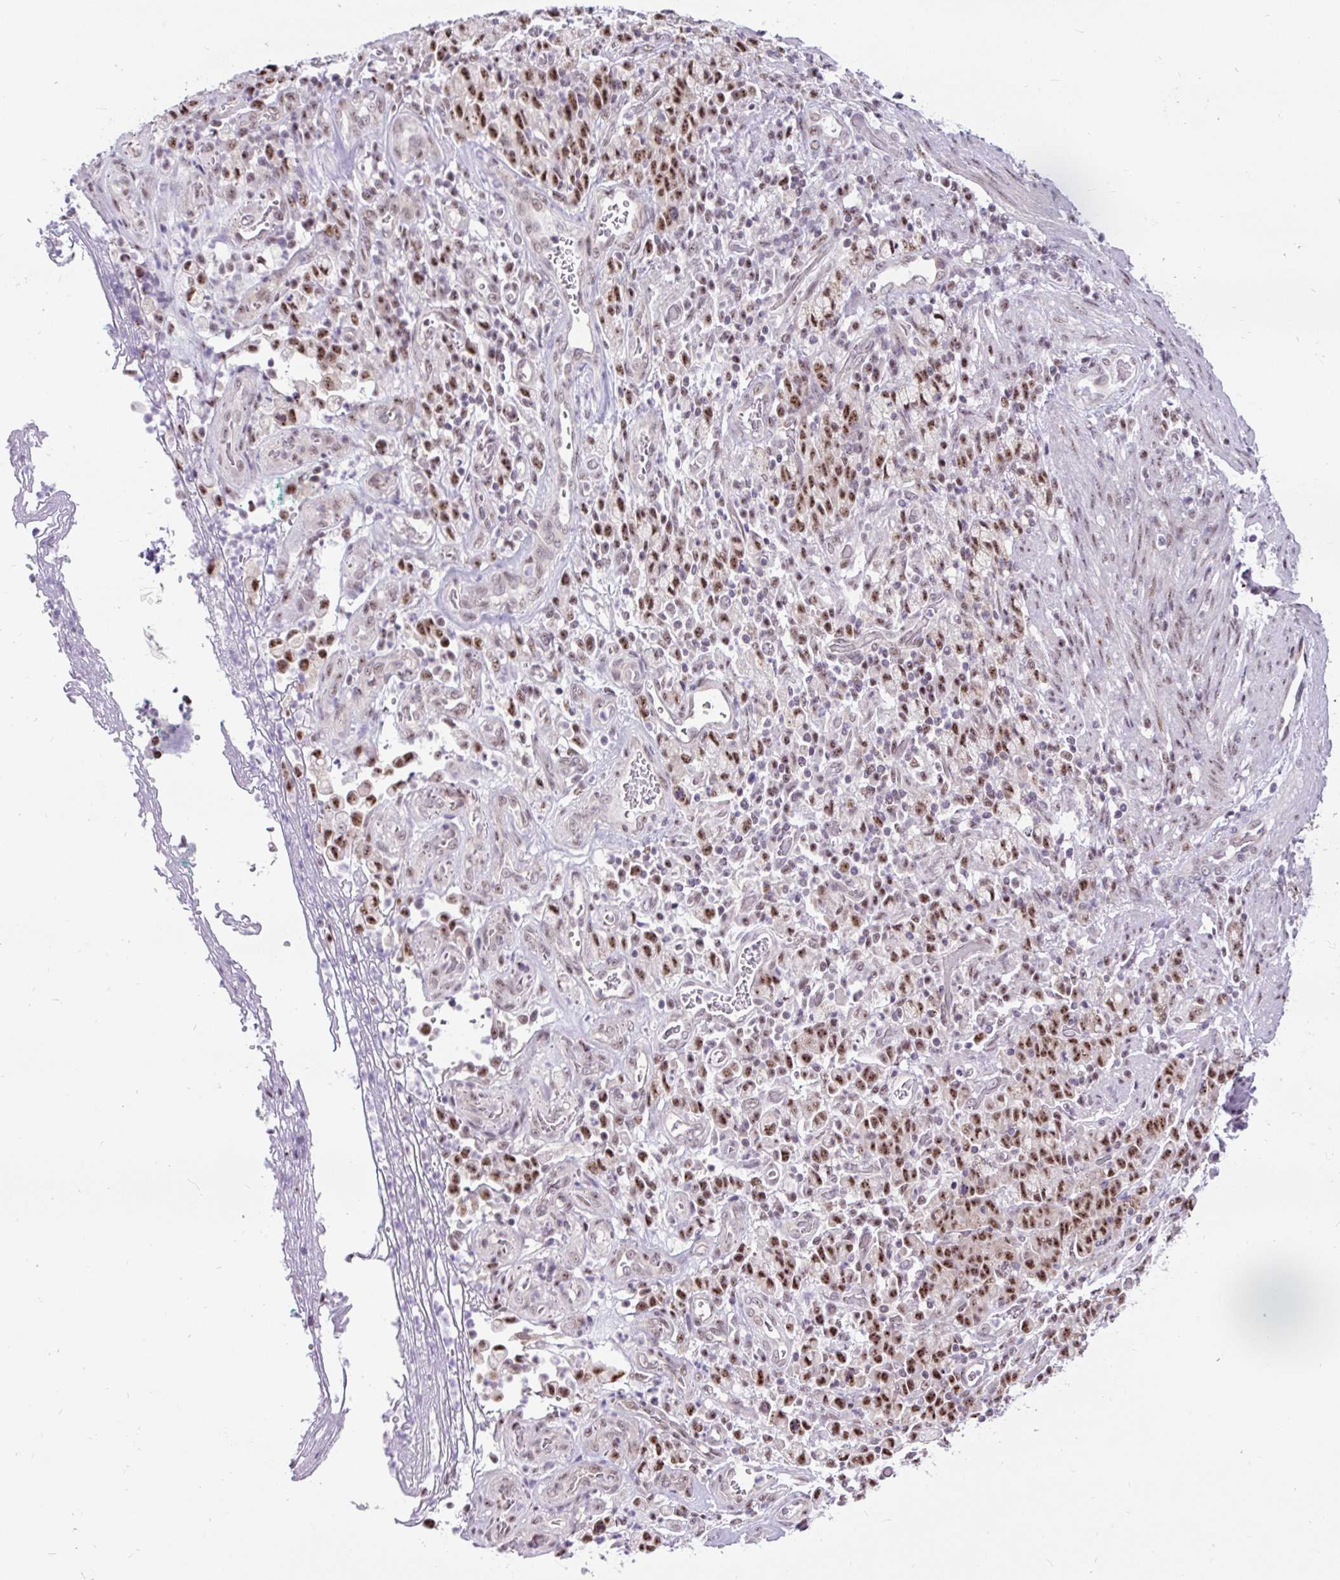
{"staining": {"intensity": "moderate", "quantity": ">75%", "location": "nuclear"}, "tissue": "stomach cancer", "cell_type": "Tumor cells", "image_type": "cancer", "snomed": [{"axis": "morphology", "description": "Adenocarcinoma, NOS"}, {"axis": "topography", "description": "Stomach"}], "caption": "Adenocarcinoma (stomach) was stained to show a protein in brown. There is medium levels of moderate nuclear positivity in approximately >75% of tumor cells. (DAB (3,3'-diaminobenzidine) IHC with brightfield microscopy, high magnification).", "gene": "SMC5", "patient": {"sex": "male", "age": 77}}